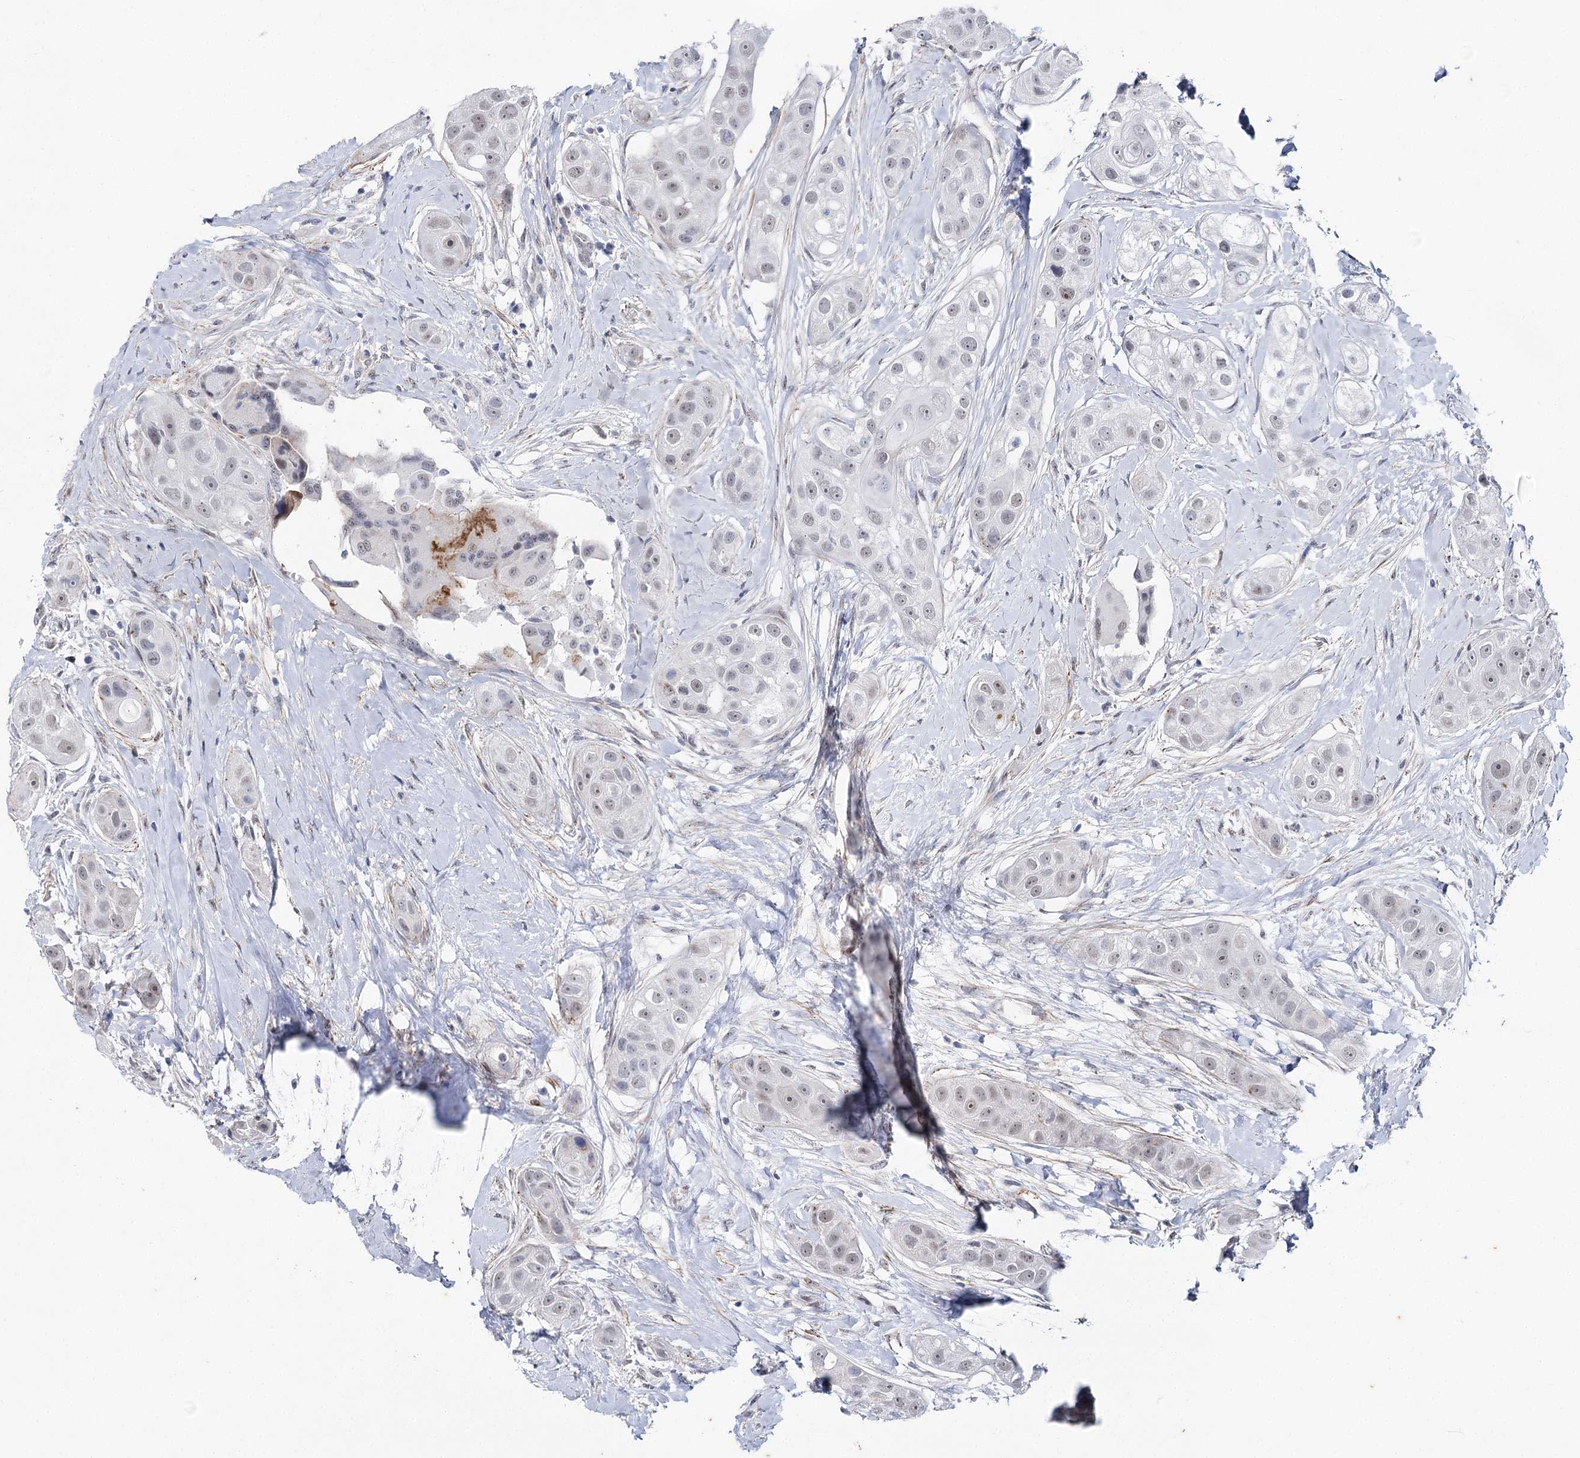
{"staining": {"intensity": "negative", "quantity": "none", "location": "none"}, "tissue": "head and neck cancer", "cell_type": "Tumor cells", "image_type": "cancer", "snomed": [{"axis": "morphology", "description": "Normal tissue, NOS"}, {"axis": "morphology", "description": "Squamous cell carcinoma, NOS"}, {"axis": "topography", "description": "Skeletal muscle"}, {"axis": "topography", "description": "Head-Neck"}], "caption": "Human head and neck cancer stained for a protein using IHC shows no expression in tumor cells.", "gene": "AGXT2", "patient": {"sex": "male", "age": 51}}